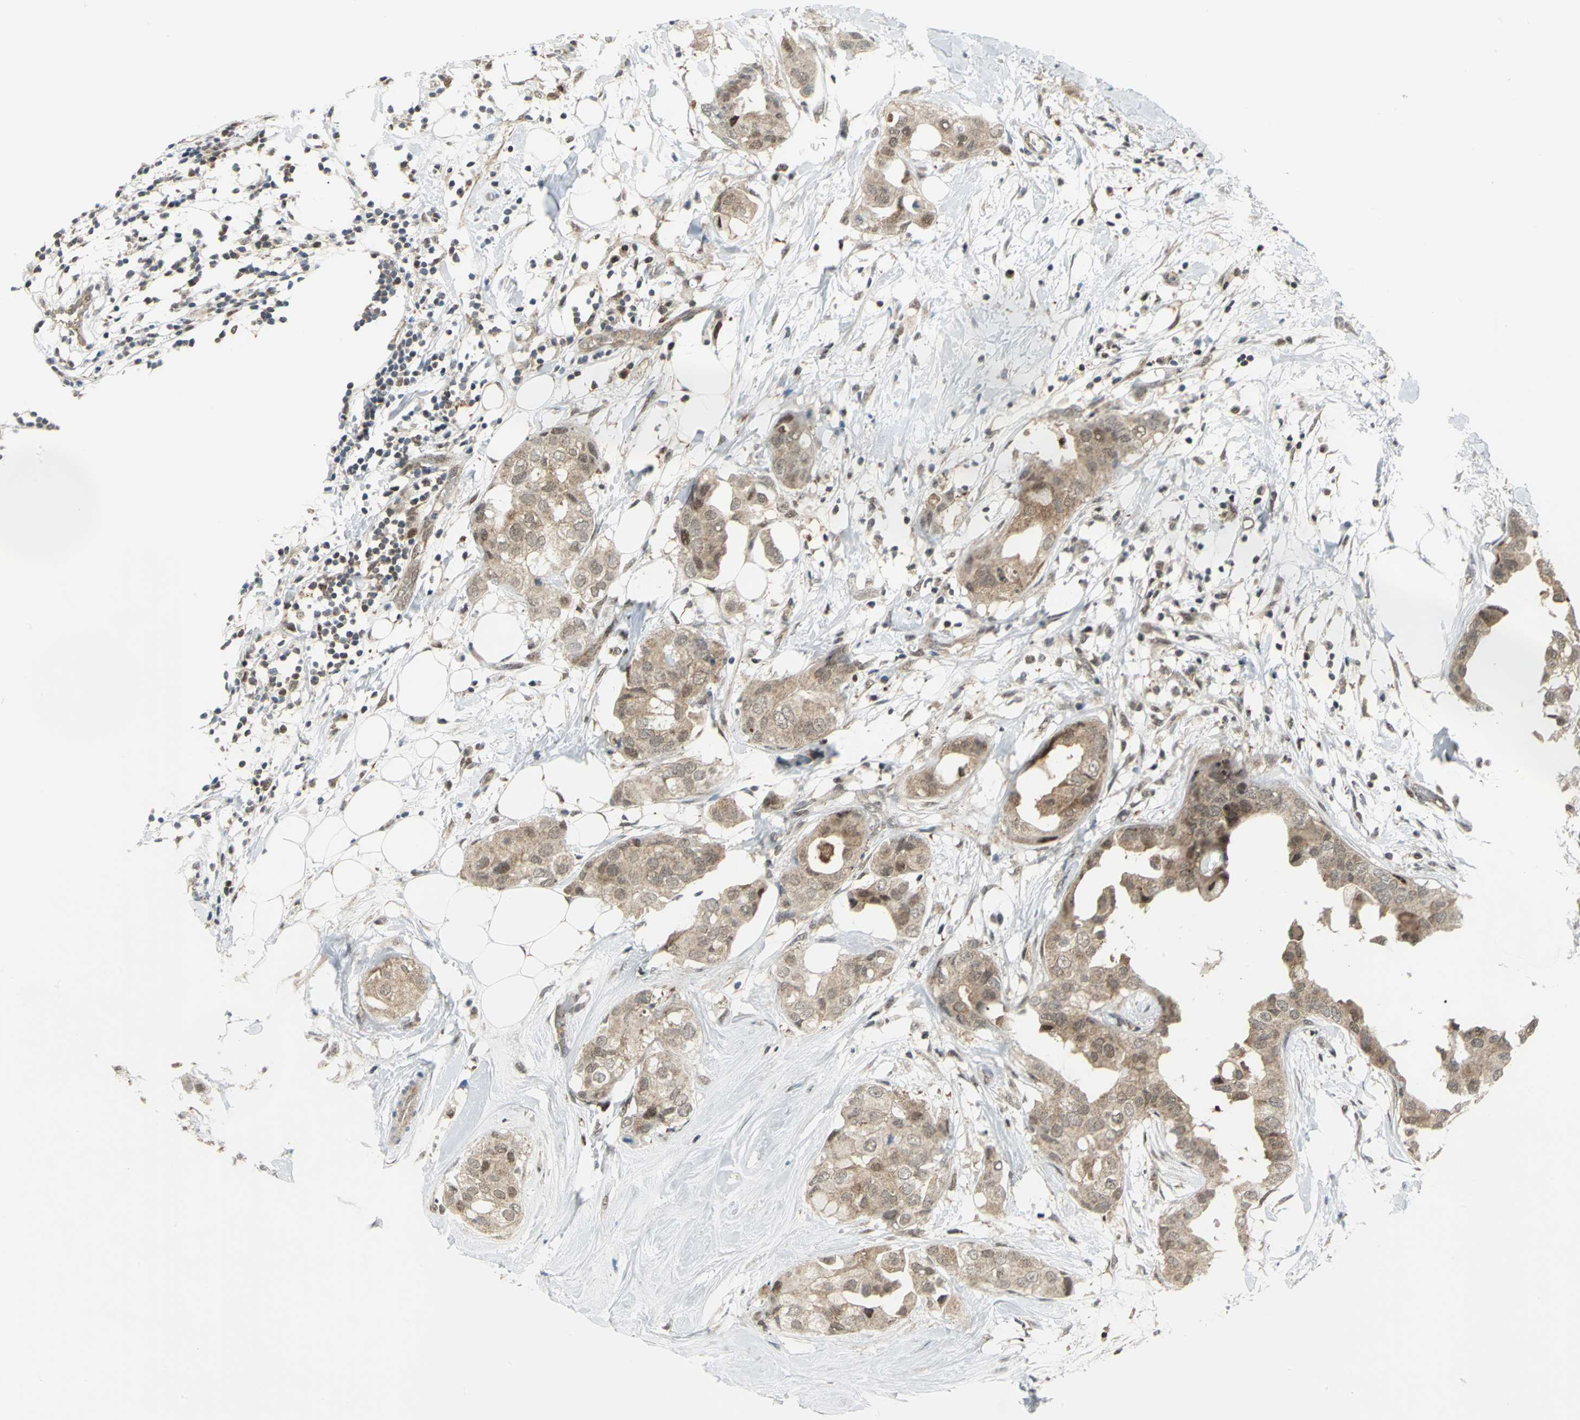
{"staining": {"intensity": "weak", "quantity": "25%-75%", "location": "cytoplasmic/membranous,nuclear"}, "tissue": "breast cancer", "cell_type": "Tumor cells", "image_type": "cancer", "snomed": [{"axis": "morphology", "description": "Duct carcinoma"}, {"axis": "topography", "description": "Breast"}], "caption": "High-power microscopy captured an immunohistochemistry (IHC) micrograph of breast cancer, revealing weak cytoplasmic/membranous and nuclear expression in approximately 25%-75% of tumor cells.", "gene": "PSMA4", "patient": {"sex": "female", "age": 40}}